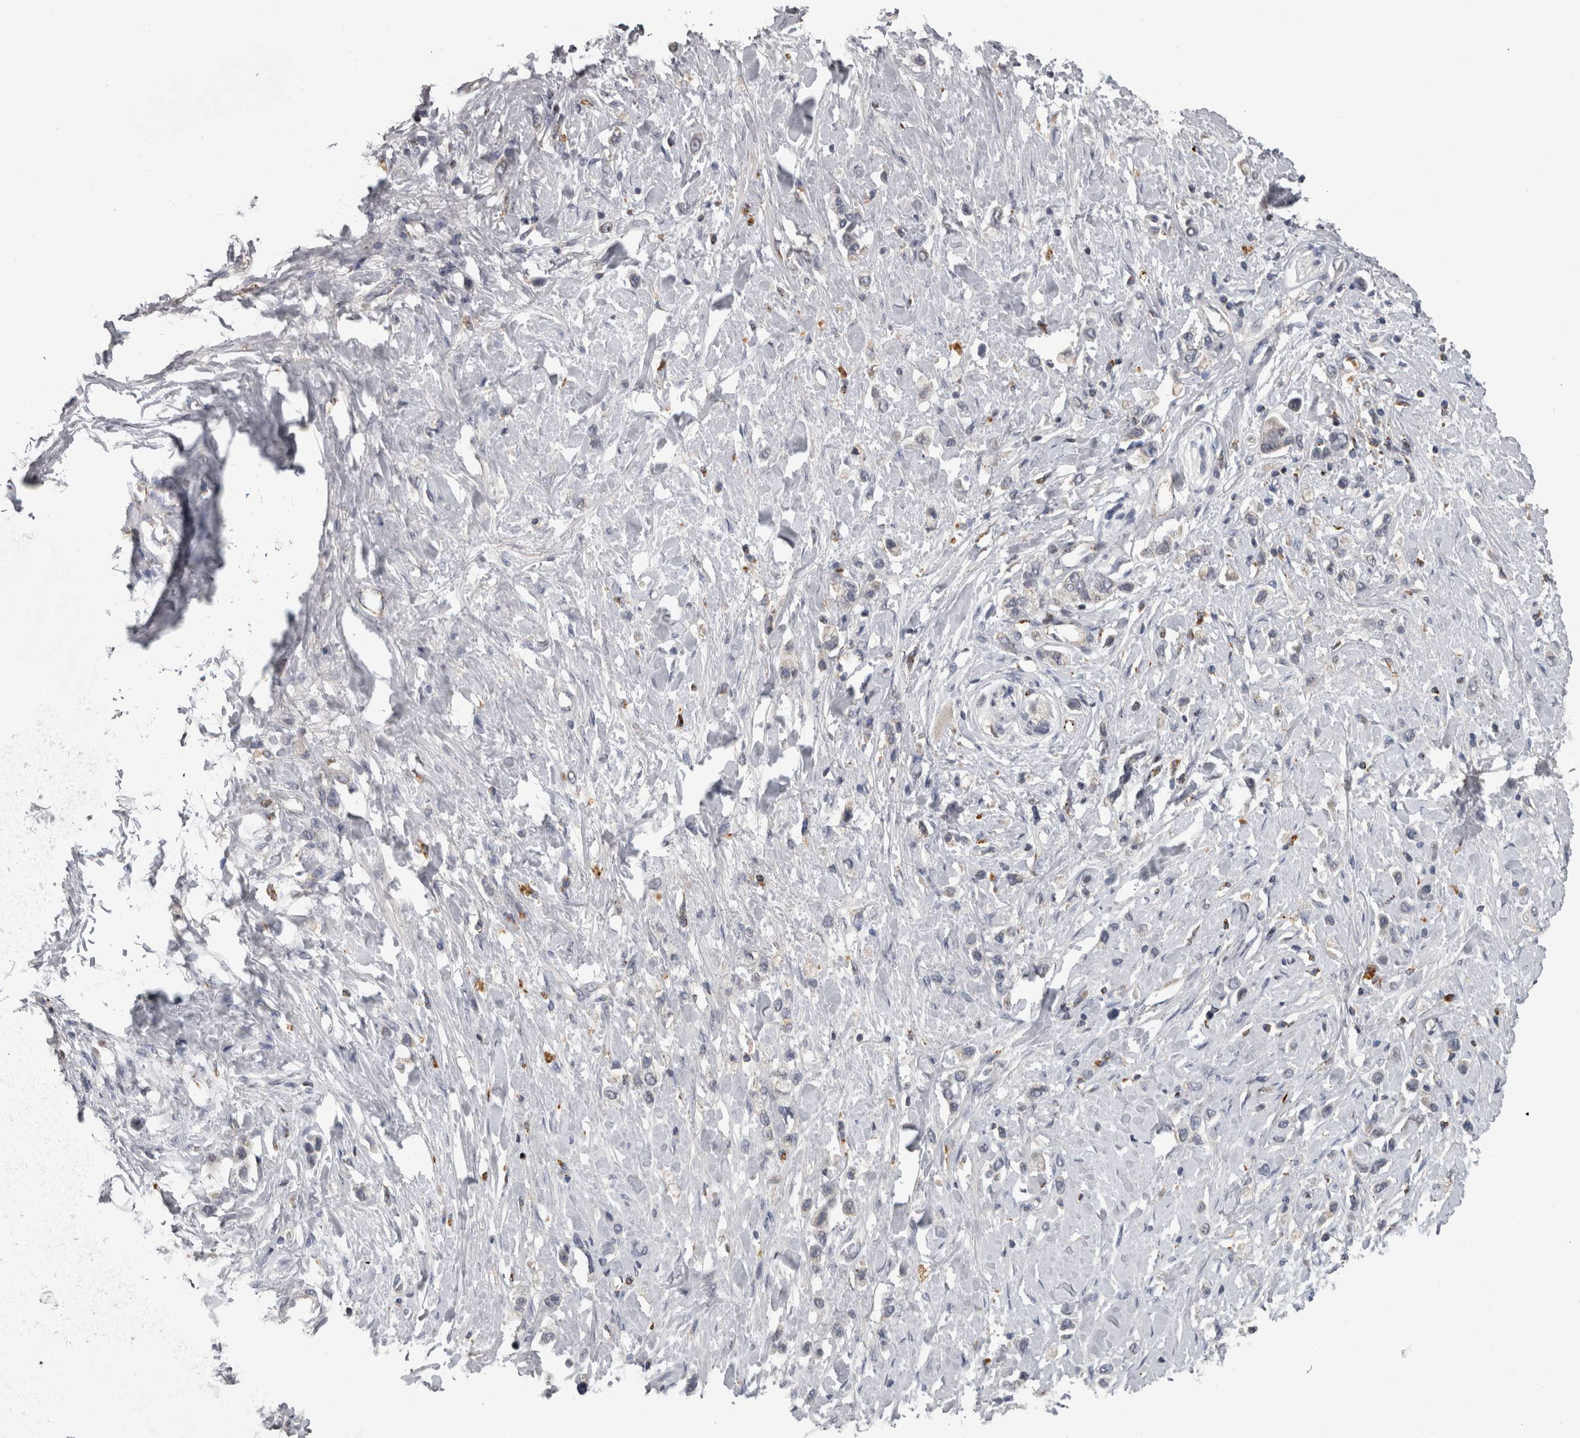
{"staining": {"intensity": "negative", "quantity": "none", "location": "none"}, "tissue": "stomach cancer", "cell_type": "Tumor cells", "image_type": "cancer", "snomed": [{"axis": "morphology", "description": "Adenocarcinoma, NOS"}, {"axis": "topography", "description": "Stomach"}], "caption": "Tumor cells show no significant positivity in stomach adenocarcinoma.", "gene": "NAAA", "patient": {"sex": "female", "age": 65}}